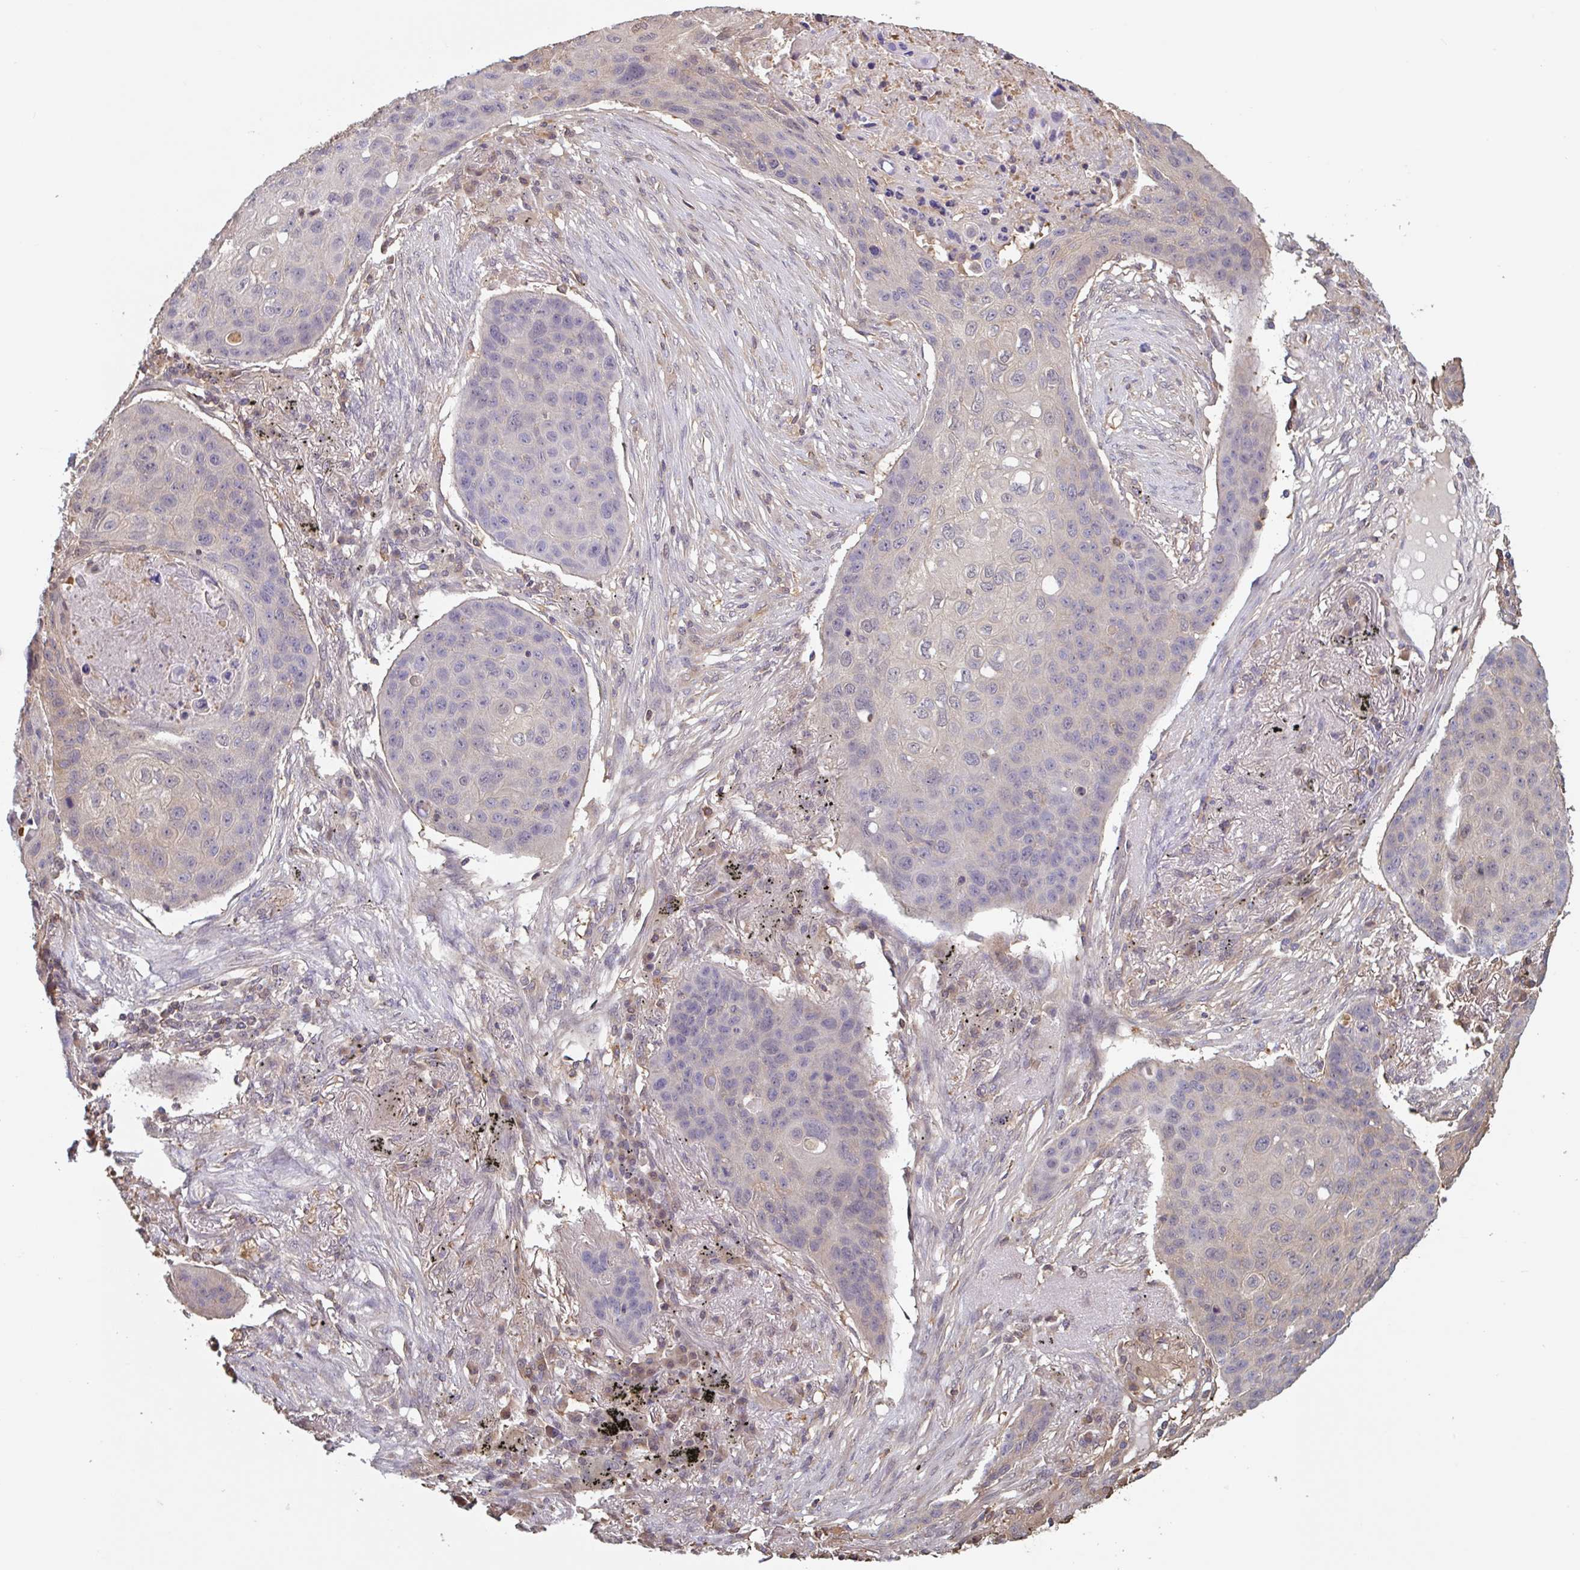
{"staining": {"intensity": "negative", "quantity": "none", "location": "none"}, "tissue": "lung cancer", "cell_type": "Tumor cells", "image_type": "cancer", "snomed": [{"axis": "morphology", "description": "Squamous cell carcinoma, NOS"}, {"axis": "topography", "description": "Lung"}], "caption": "Lung cancer was stained to show a protein in brown. There is no significant positivity in tumor cells.", "gene": "OTOP2", "patient": {"sex": "female", "age": 63}}